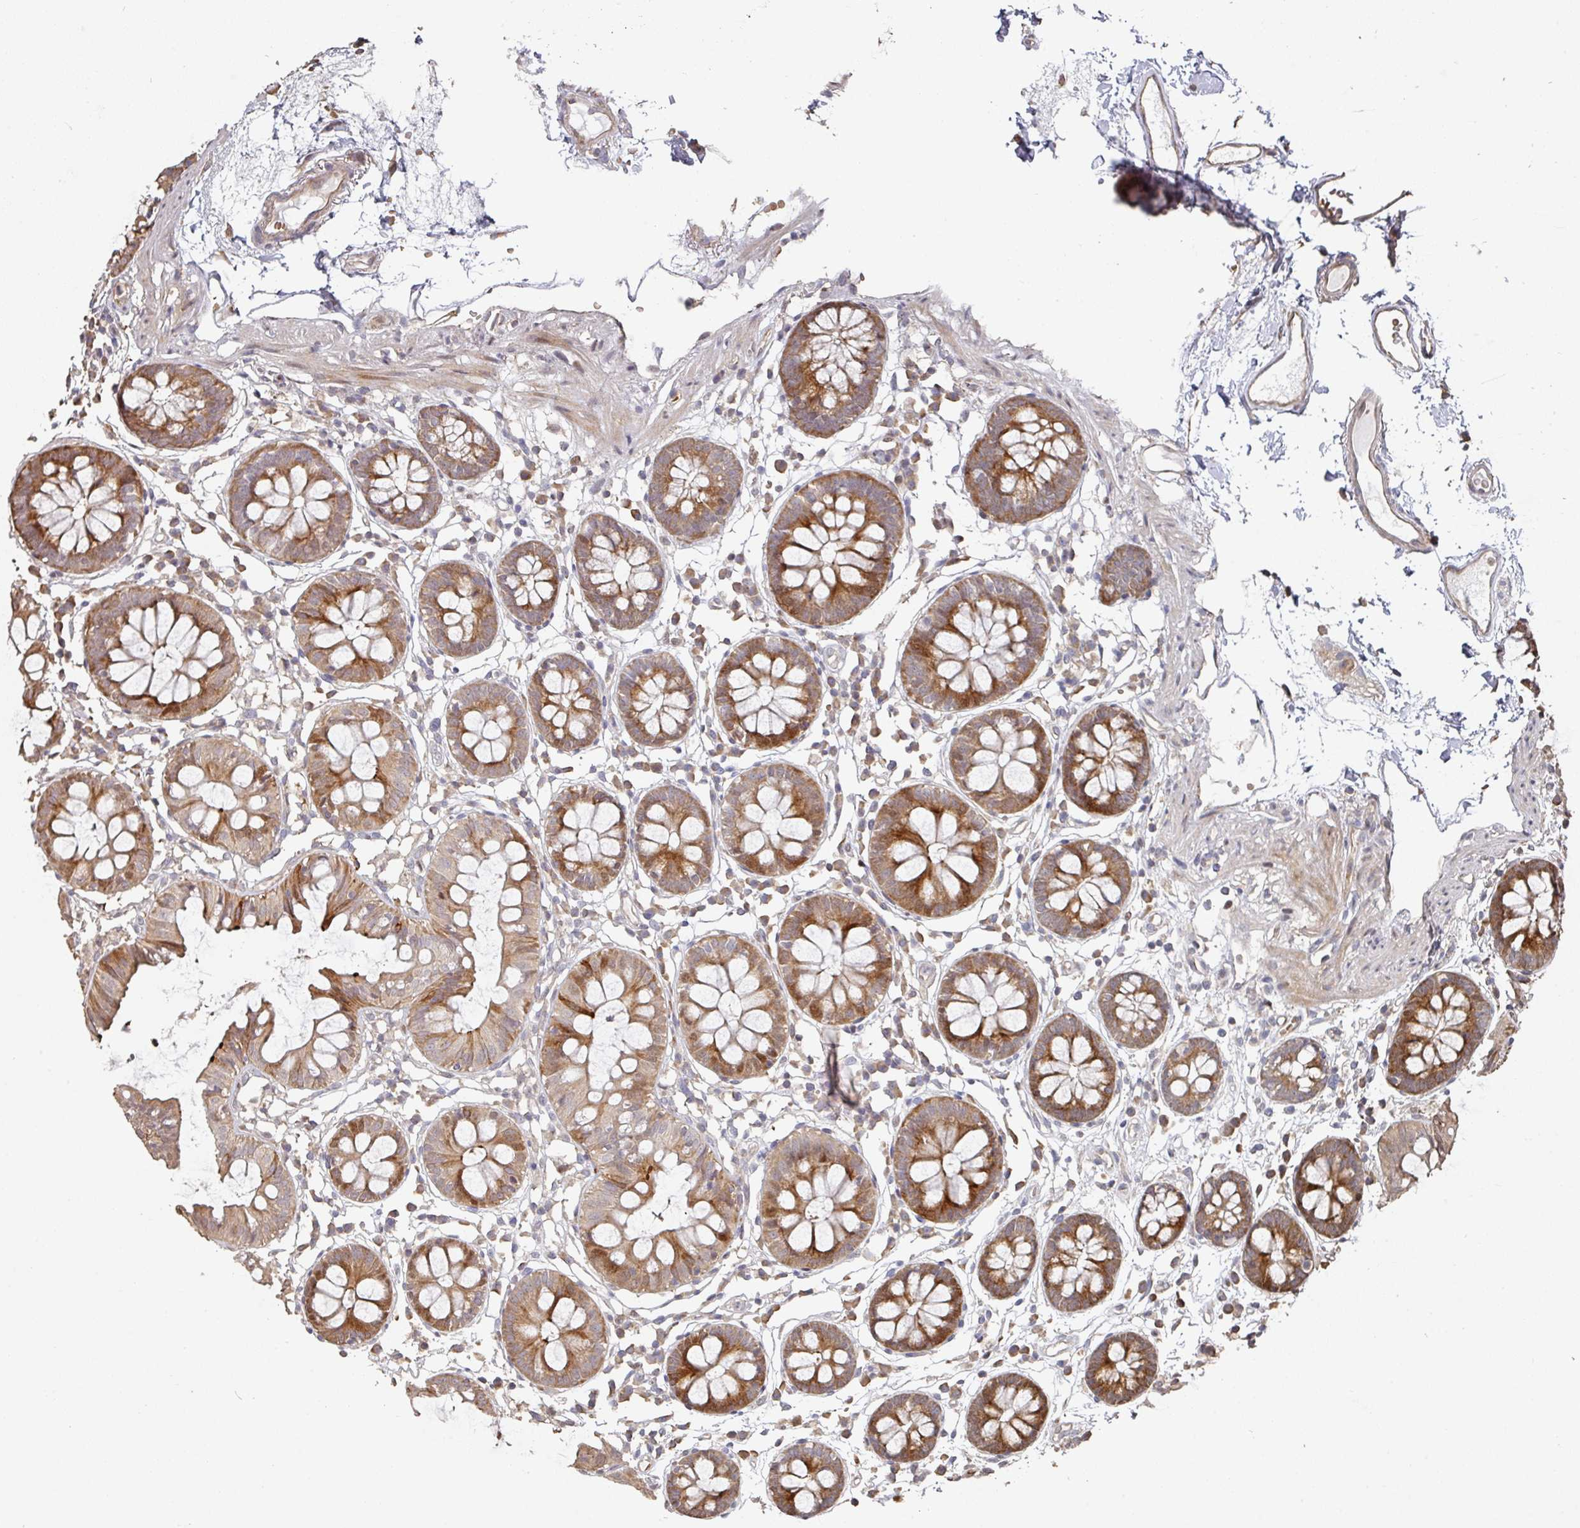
{"staining": {"intensity": "moderate", "quantity": ">75%", "location": "cytoplasmic/membranous"}, "tissue": "colon", "cell_type": "Endothelial cells", "image_type": "normal", "snomed": [{"axis": "morphology", "description": "Normal tissue, NOS"}, {"axis": "topography", "description": "Colon"}], "caption": "DAB (3,3'-diaminobenzidine) immunohistochemical staining of unremarkable human colon reveals moderate cytoplasmic/membranous protein expression in about >75% of endothelial cells. Using DAB (3,3'-diaminobenzidine) (brown) and hematoxylin (blue) stains, captured at high magnification using brightfield microscopy.", "gene": "CA7", "patient": {"sex": "female", "age": 84}}